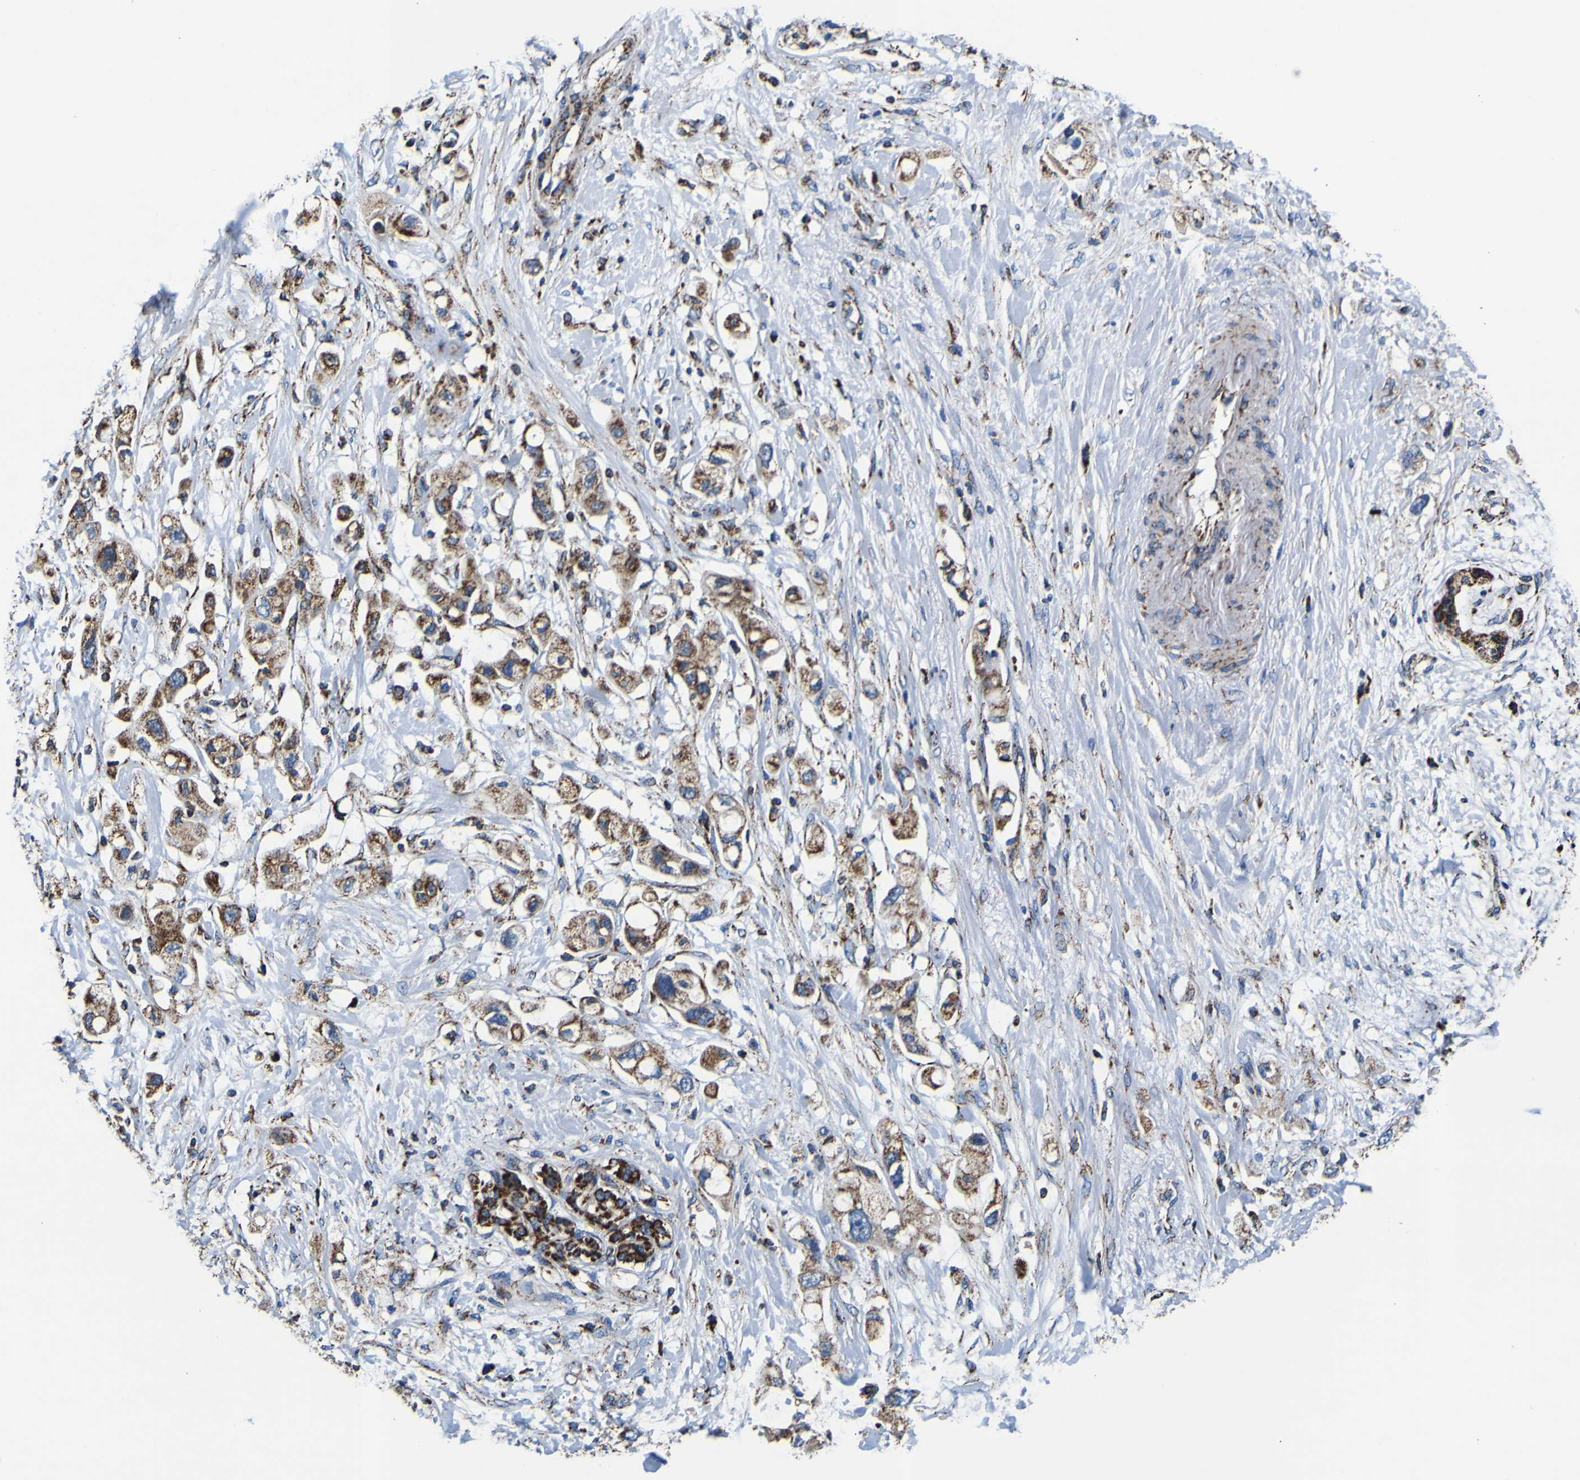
{"staining": {"intensity": "moderate", "quantity": ">75%", "location": "cytoplasmic/membranous"}, "tissue": "pancreatic cancer", "cell_type": "Tumor cells", "image_type": "cancer", "snomed": [{"axis": "morphology", "description": "Adenocarcinoma, NOS"}, {"axis": "topography", "description": "Pancreas"}], "caption": "Pancreatic adenocarcinoma stained with a protein marker displays moderate staining in tumor cells.", "gene": "PTRH2", "patient": {"sex": "female", "age": 56}}